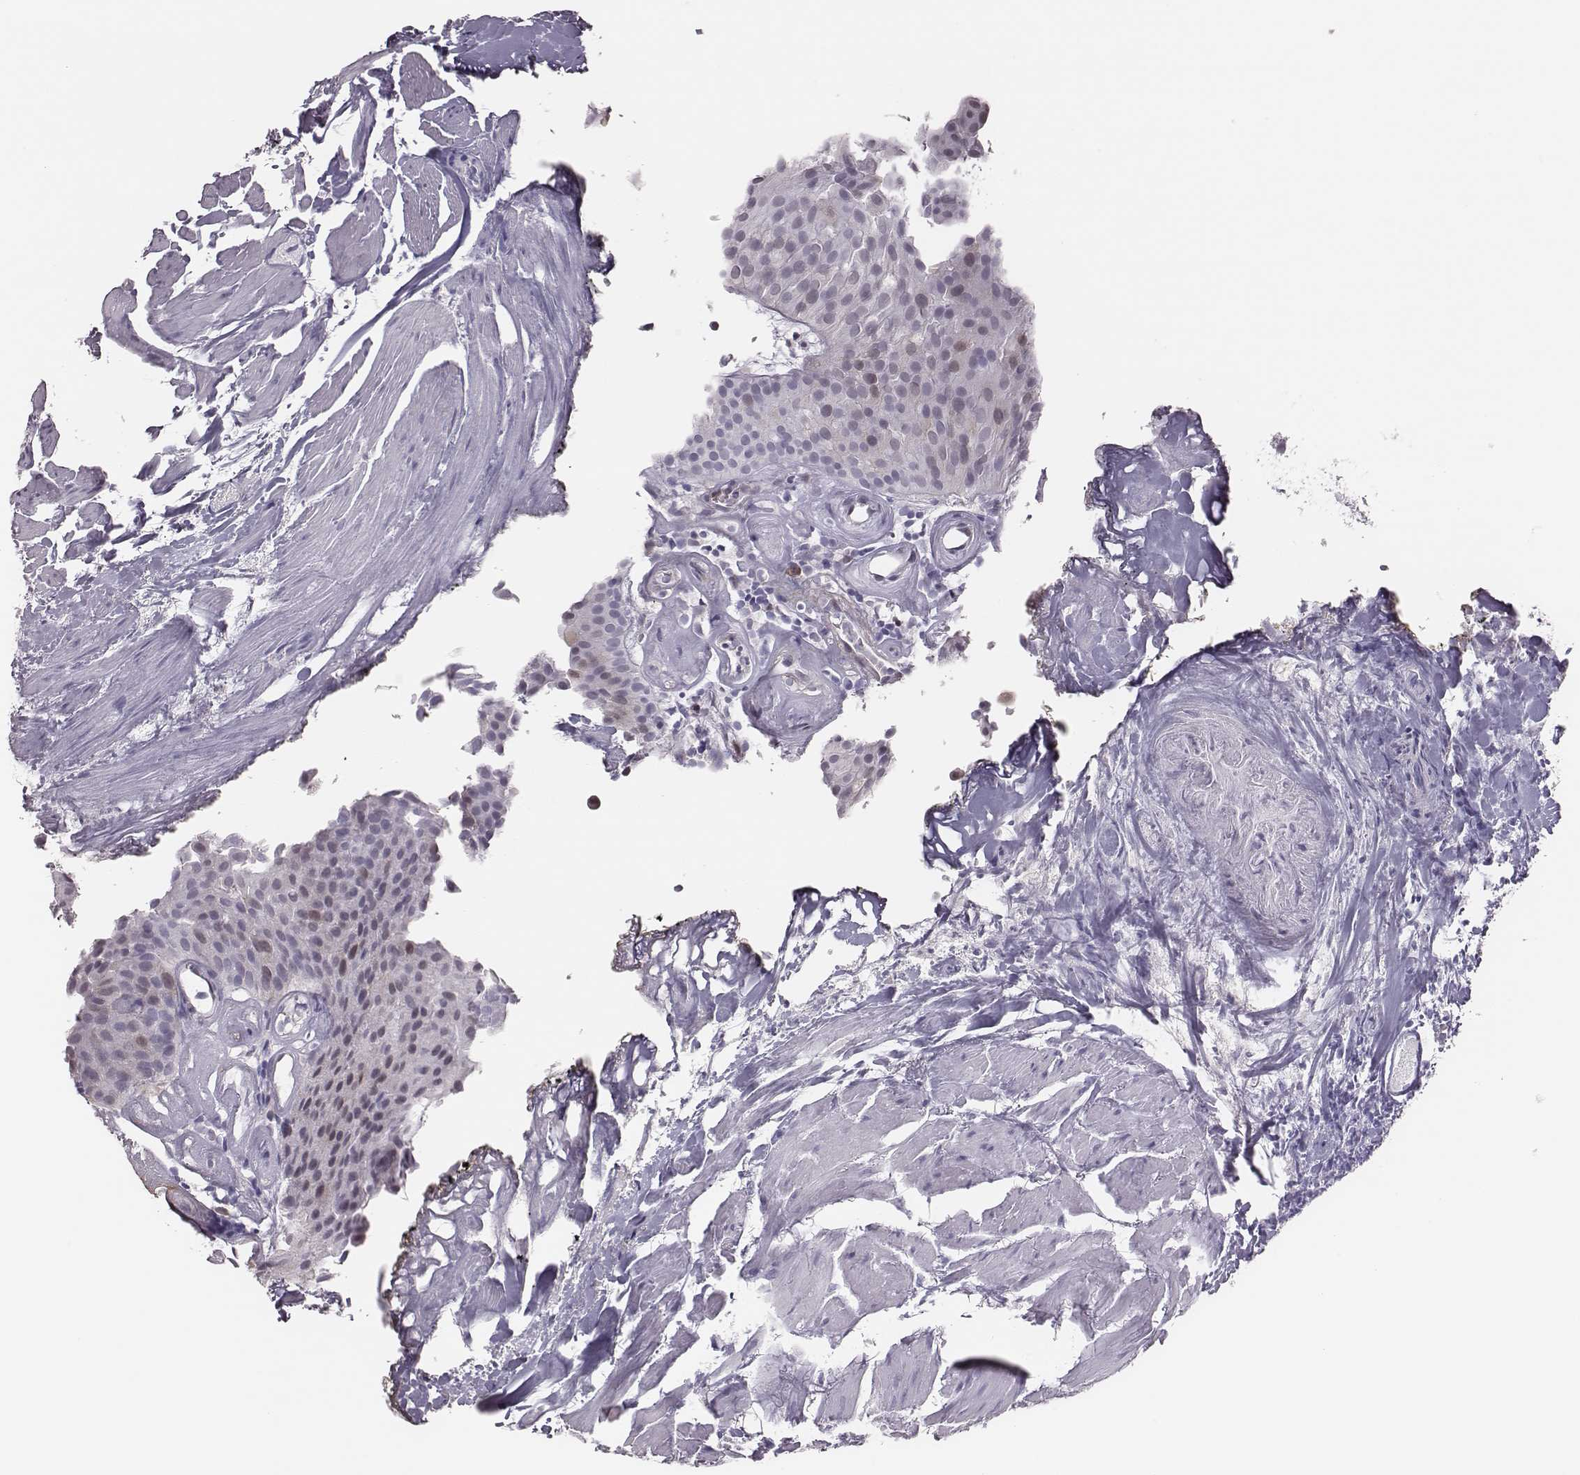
{"staining": {"intensity": "weak", "quantity": "<25%", "location": "cytoplasmic/membranous,nuclear"}, "tissue": "urothelial cancer", "cell_type": "Tumor cells", "image_type": "cancer", "snomed": [{"axis": "morphology", "description": "Urothelial carcinoma, Low grade"}, {"axis": "topography", "description": "Urinary bladder"}], "caption": "IHC of human urothelial cancer demonstrates no positivity in tumor cells.", "gene": "PBK", "patient": {"sex": "female", "age": 87}}